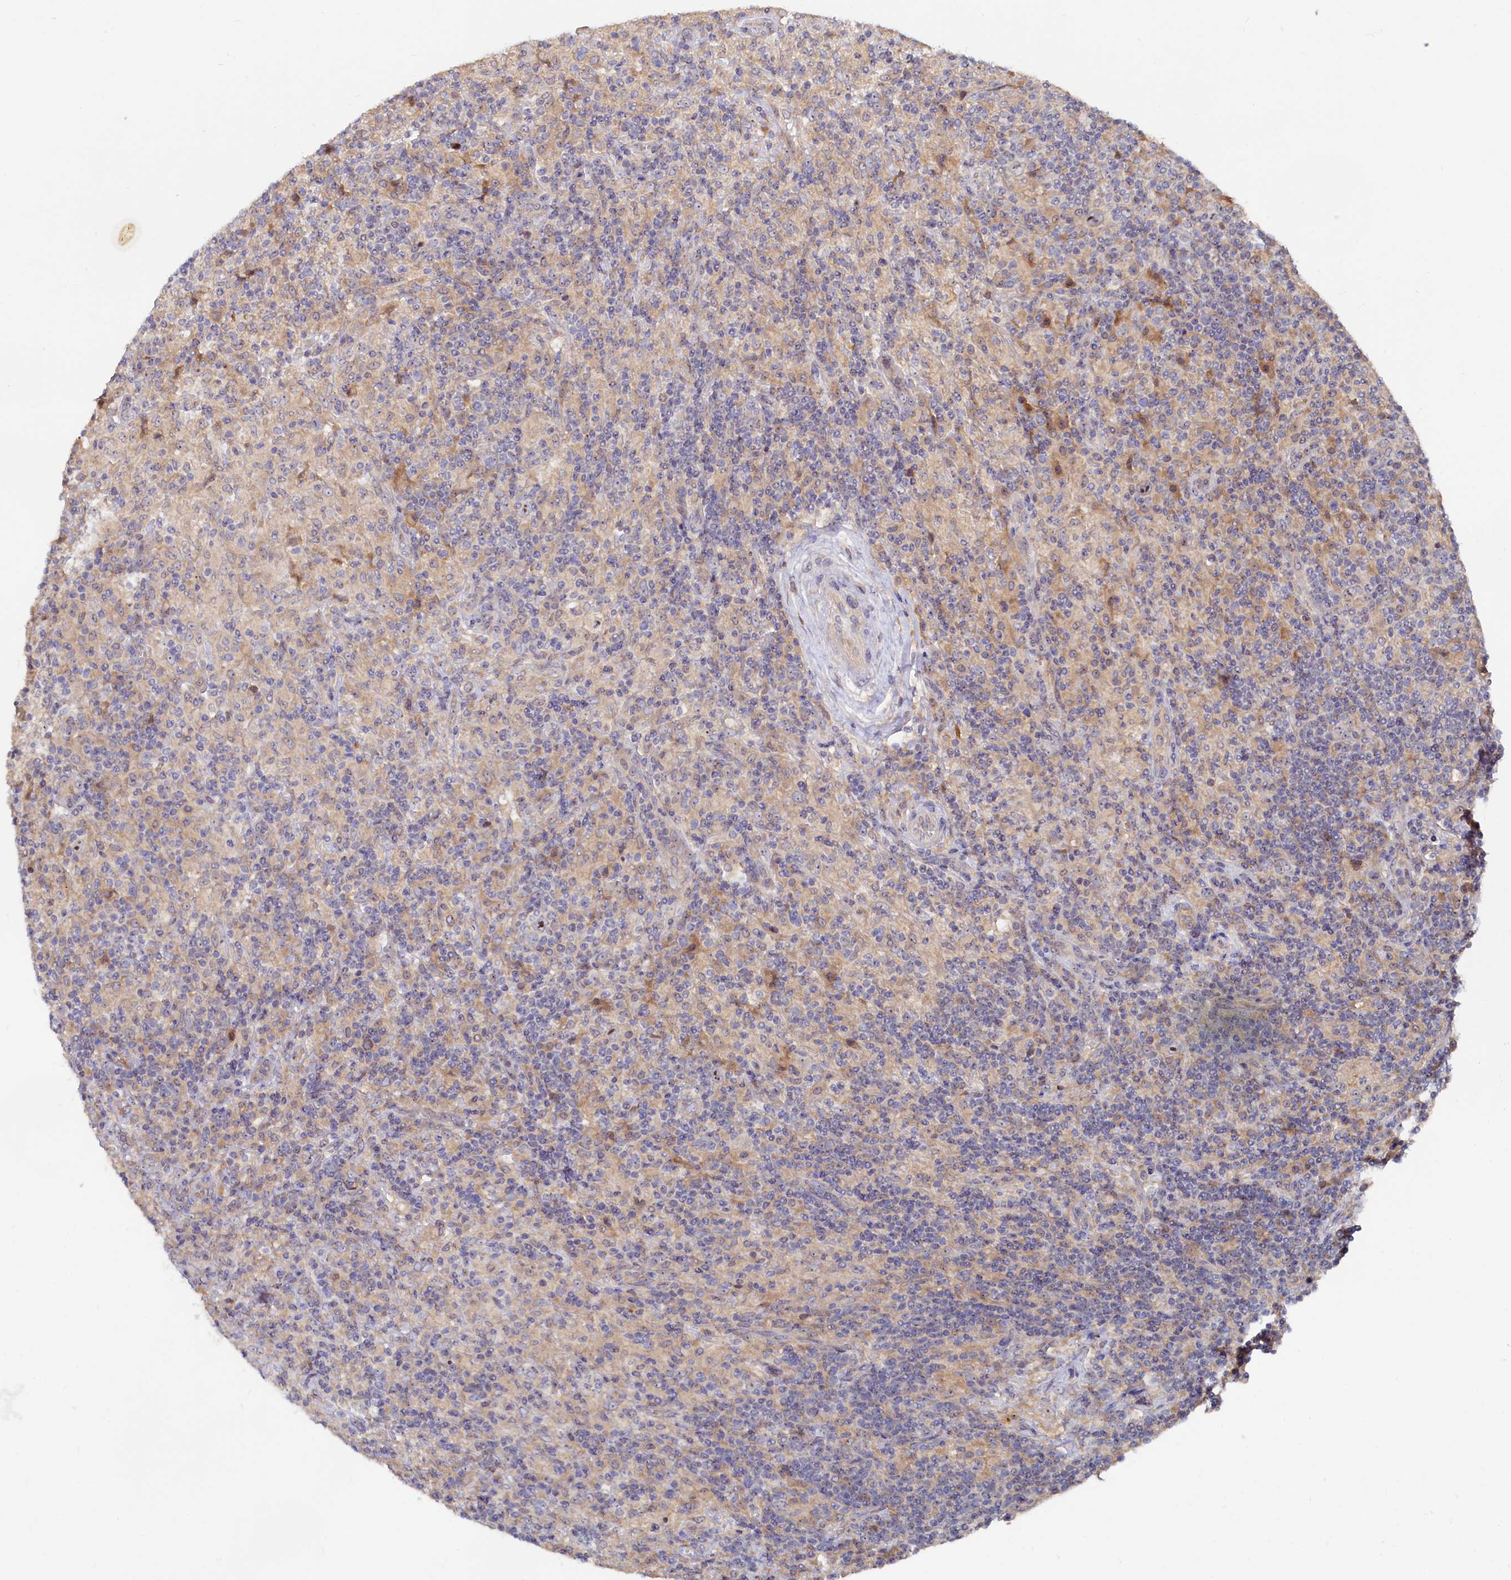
{"staining": {"intensity": "negative", "quantity": "none", "location": "none"}, "tissue": "lymphoma", "cell_type": "Tumor cells", "image_type": "cancer", "snomed": [{"axis": "morphology", "description": "Hodgkin's disease, NOS"}, {"axis": "topography", "description": "Lymph node"}], "caption": "Human lymphoma stained for a protein using immunohistochemistry (IHC) reveals no staining in tumor cells.", "gene": "RGS7BP", "patient": {"sex": "male", "age": 70}}